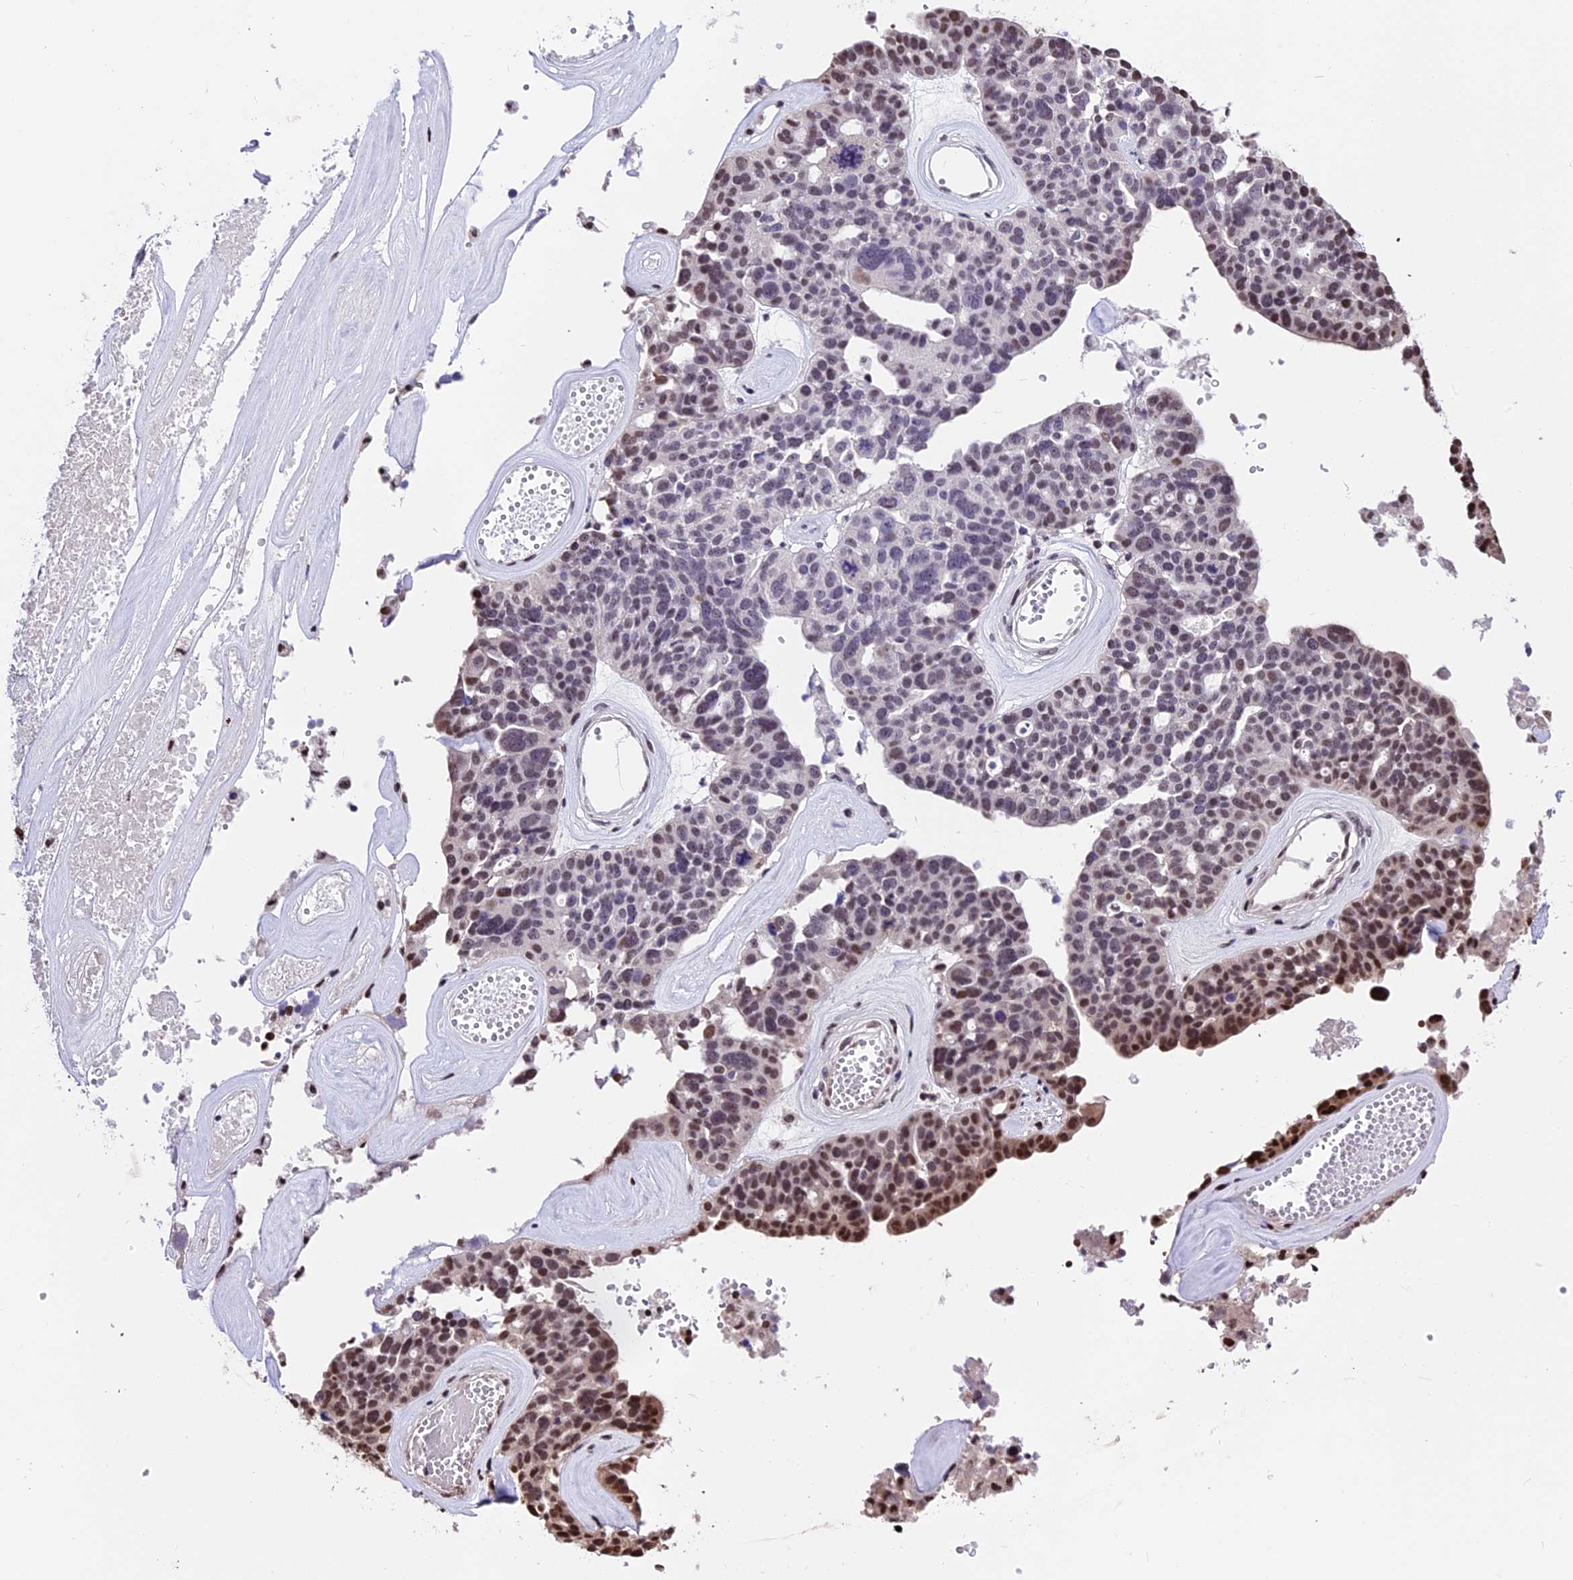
{"staining": {"intensity": "moderate", "quantity": "25%-75%", "location": "nuclear"}, "tissue": "ovarian cancer", "cell_type": "Tumor cells", "image_type": "cancer", "snomed": [{"axis": "morphology", "description": "Cystadenocarcinoma, serous, NOS"}, {"axis": "topography", "description": "Ovary"}], "caption": "Brown immunohistochemical staining in human ovarian cancer reveals moderate nuclear staining in approximately 25%-75% of tumor cells.", "gene": "POLR3E", "patient": {"sex": "female", "age": 59}}